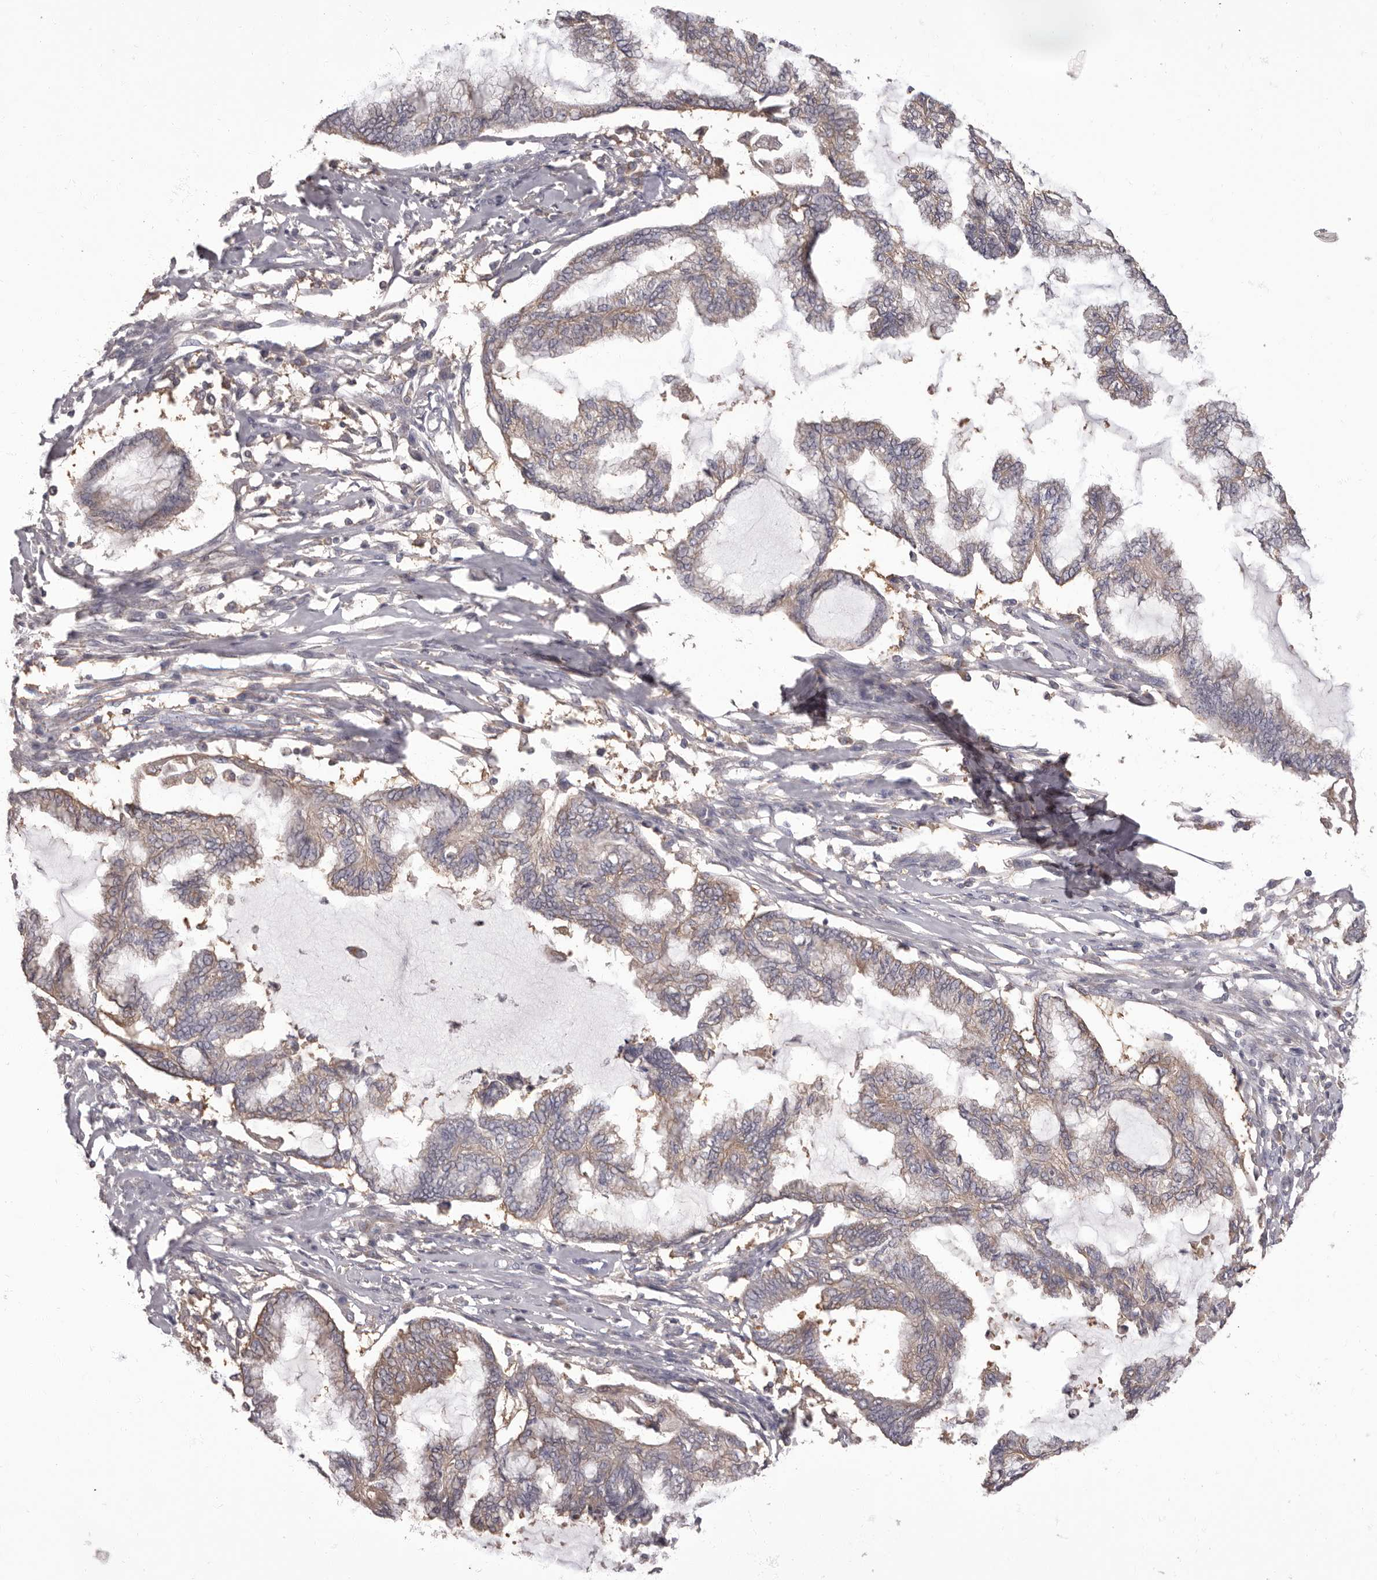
{"staining": {"intensity": "weak", "quantity": "25%-75%", "location": "cytoplasmic/membranous"}, "tissue": "endometrial cancer", "cell_type": "Tumor cells", "image_type": "cancer", "snomed": [{"axis": "morphology", "description": "Adenocarcinoma, NOS"}, {"axis": "topography", "description": "Endometrium"}], "caption": "IHC histopathology image of human adenocarcinoma (endometrial) stained for a protein (brown), which reveals low levels of weak cytoplasmic/membranous positivity in approximately 25%-75% of tumor cells.", "gene": "APEH", "patient": {"sex": "female", "age": 86}}